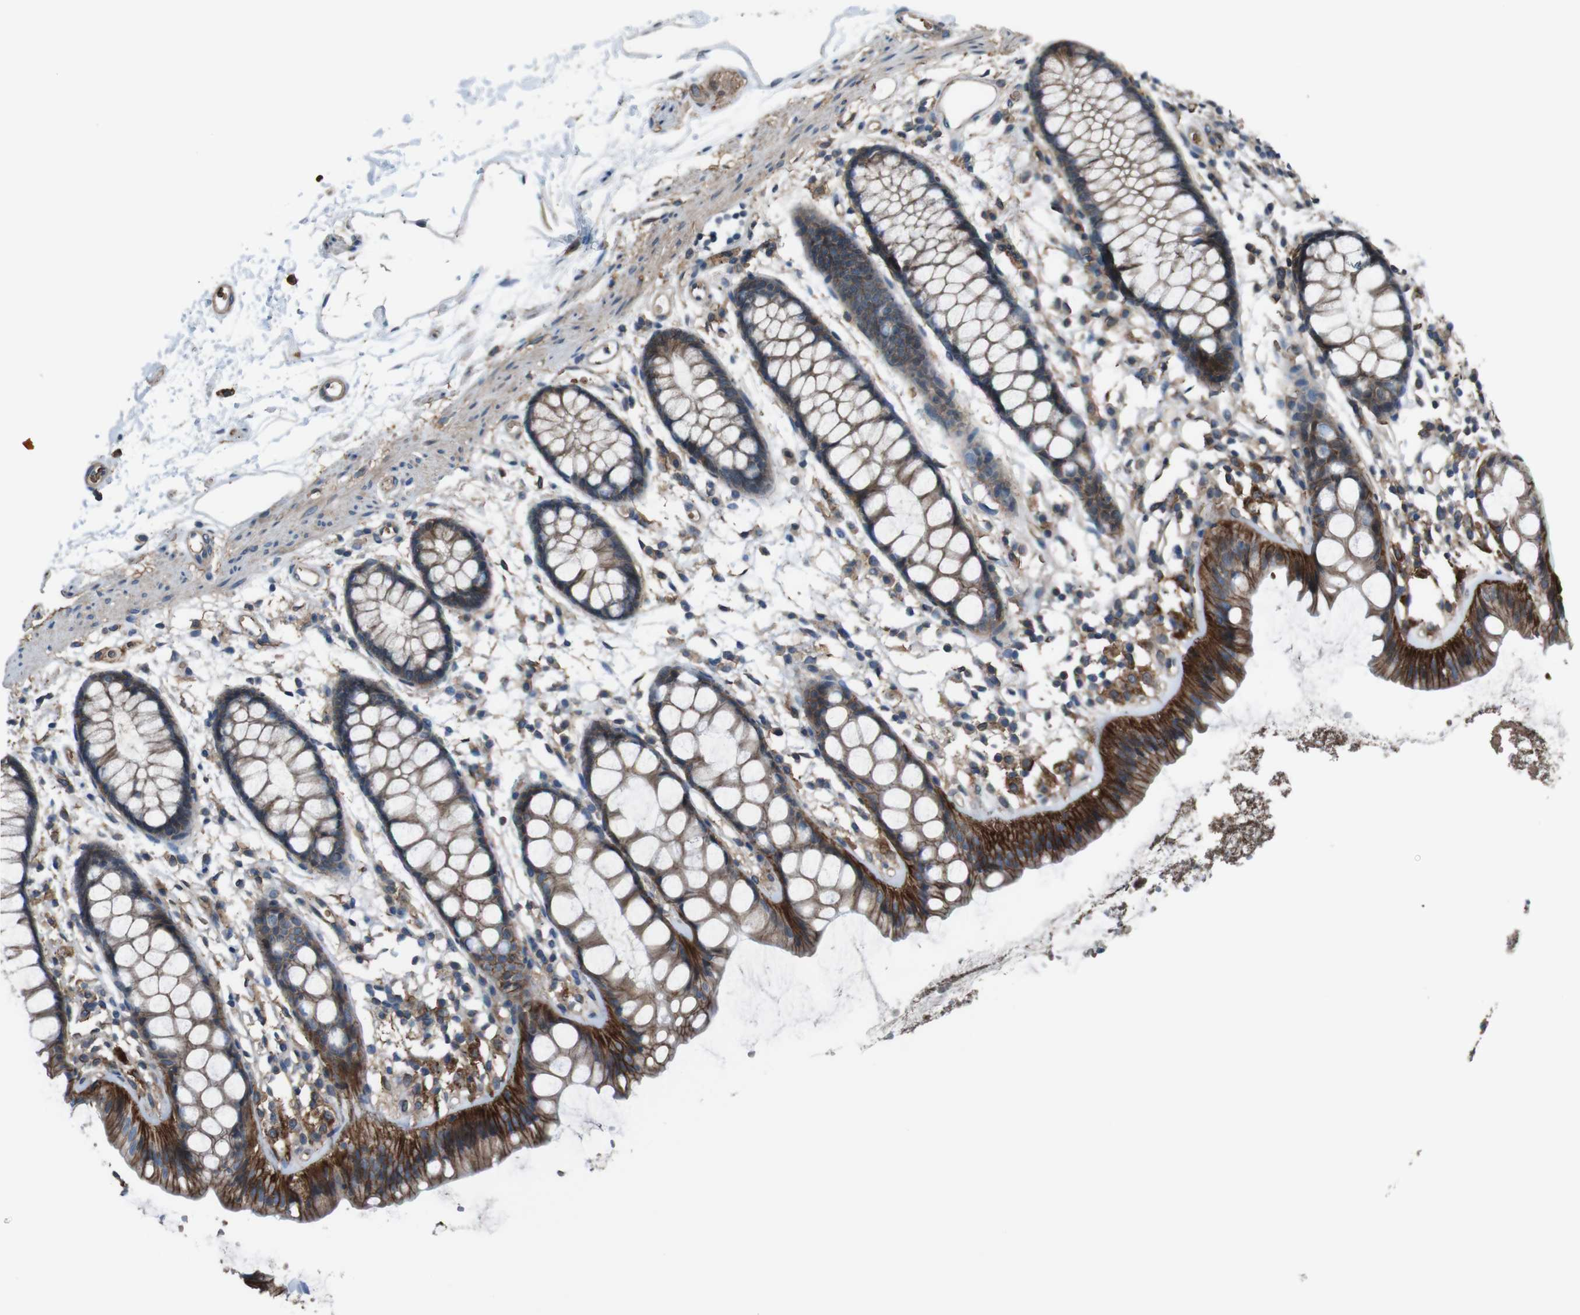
{"staining": {"intensity": "strong", "quantity": "25%-75%", "location": "cytoplasmic/membranous"}, "tissue": "rectum", "cell_type": "Glandular cells", "image_type": "normal", "snomed": [{"axis": "morphology", "description": "Normal tissue, NOS"}, {"axis": "topography", "description": "Rectum"}], "caption": "Rectum stained with immunohistochemistry displays strong cytoplasmic/membranous expression in about 25%-75% of glandular cells.", "gene": "ATP2B1", "patient": {"sex": "female", "age": 66}}